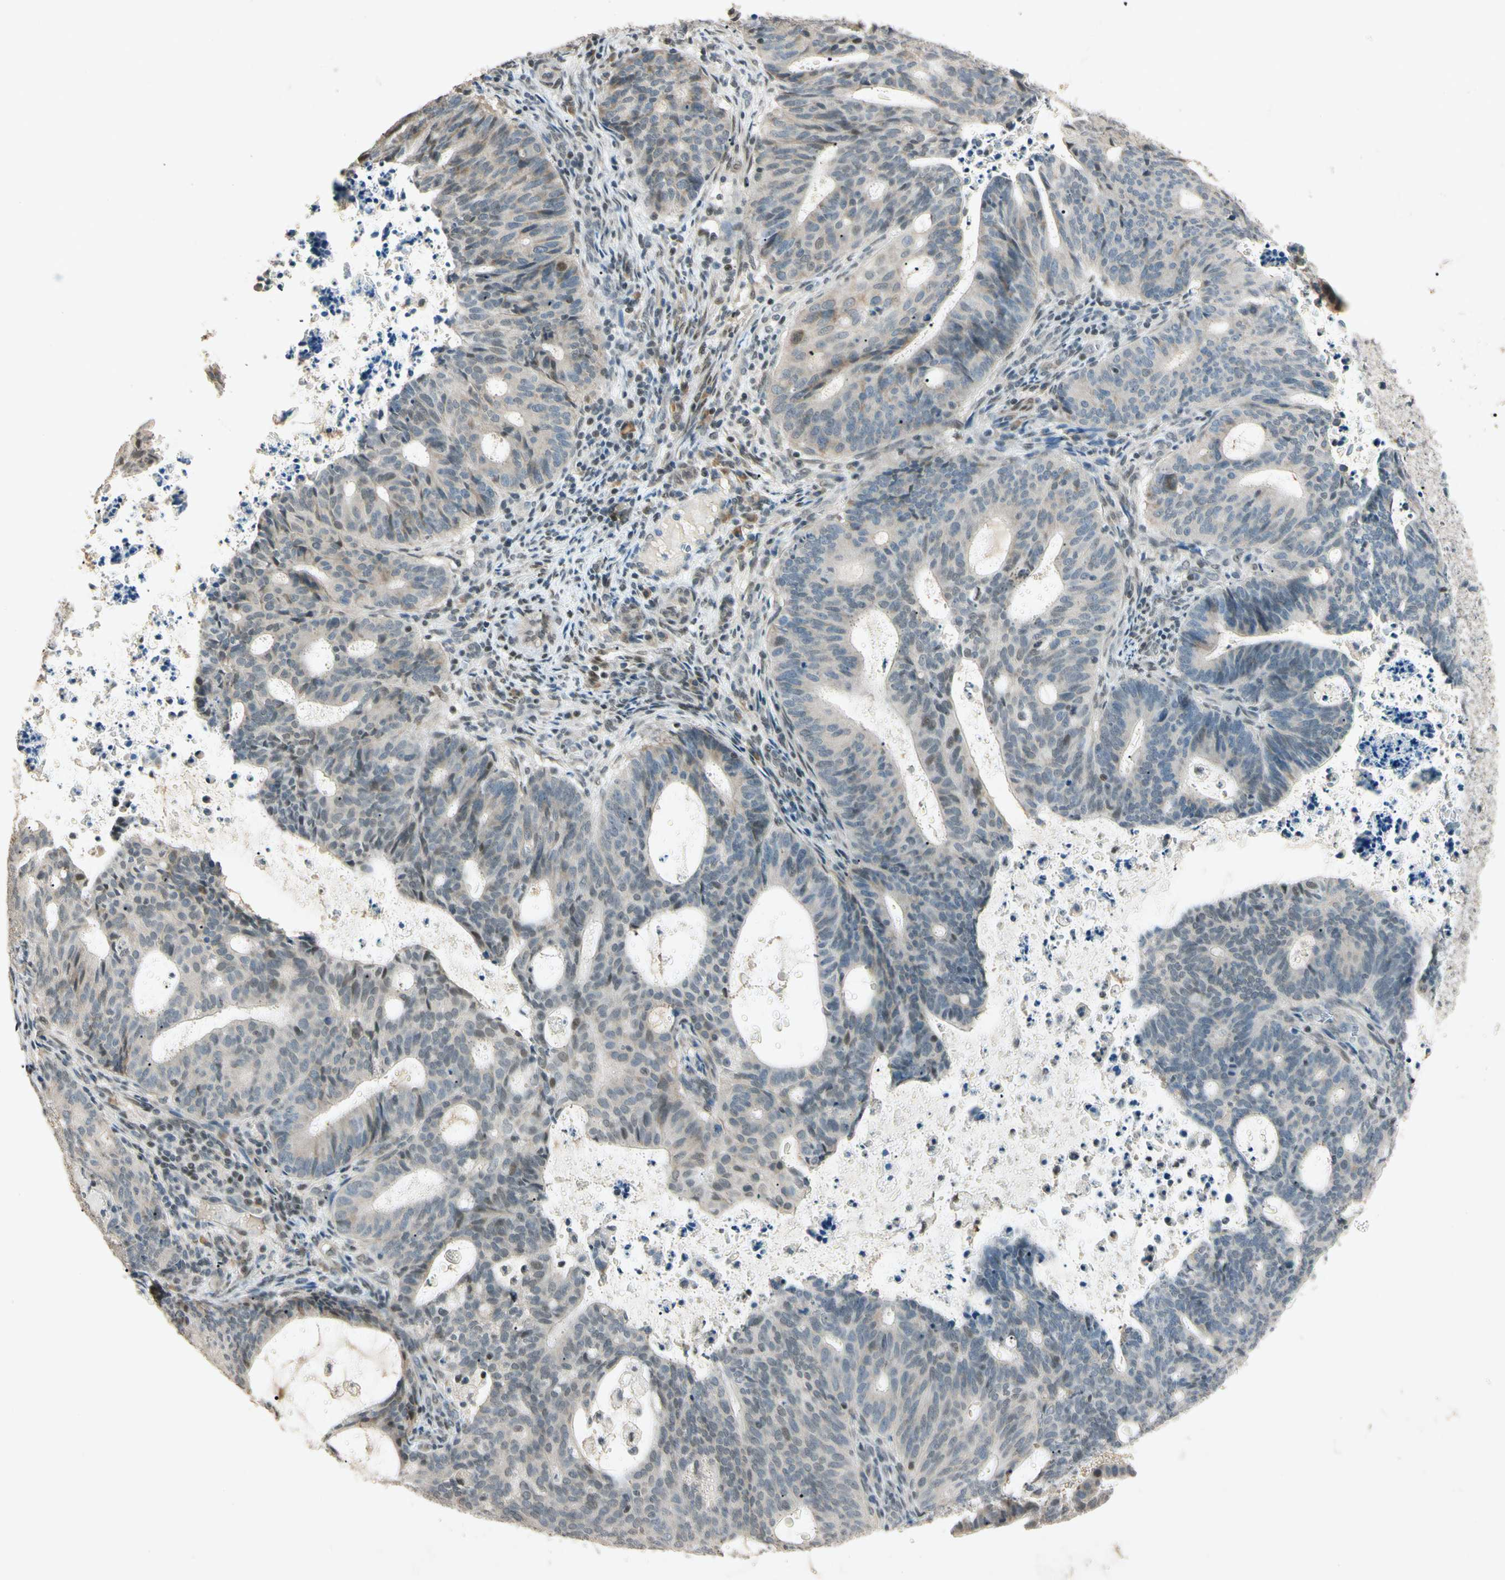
{"staining": {"intensity": "weak", "quantity": "25%-75%", "location": "cytoplasmic/membranous,nuclear"}, "tissue": "endometrial cancer", "cell_type": "Tumor cells", "image_type": "cancer", "snomed": [{"axis": "morphology", "description": "Adenocarcinoma, NOS"}, {"axis": "topography", "description": "Uterus"}], "caption": "Protein analysis of endometrial cancer (adenocarcinoma) tissue demonstrates weak cytoplasmic/membranous and nuclear staining in approximately 25%-75% of tumor cells. Nuclei are stained in blue.", "gene": "ZBTB4", "patient": {"sex": "female", "age": 83}}